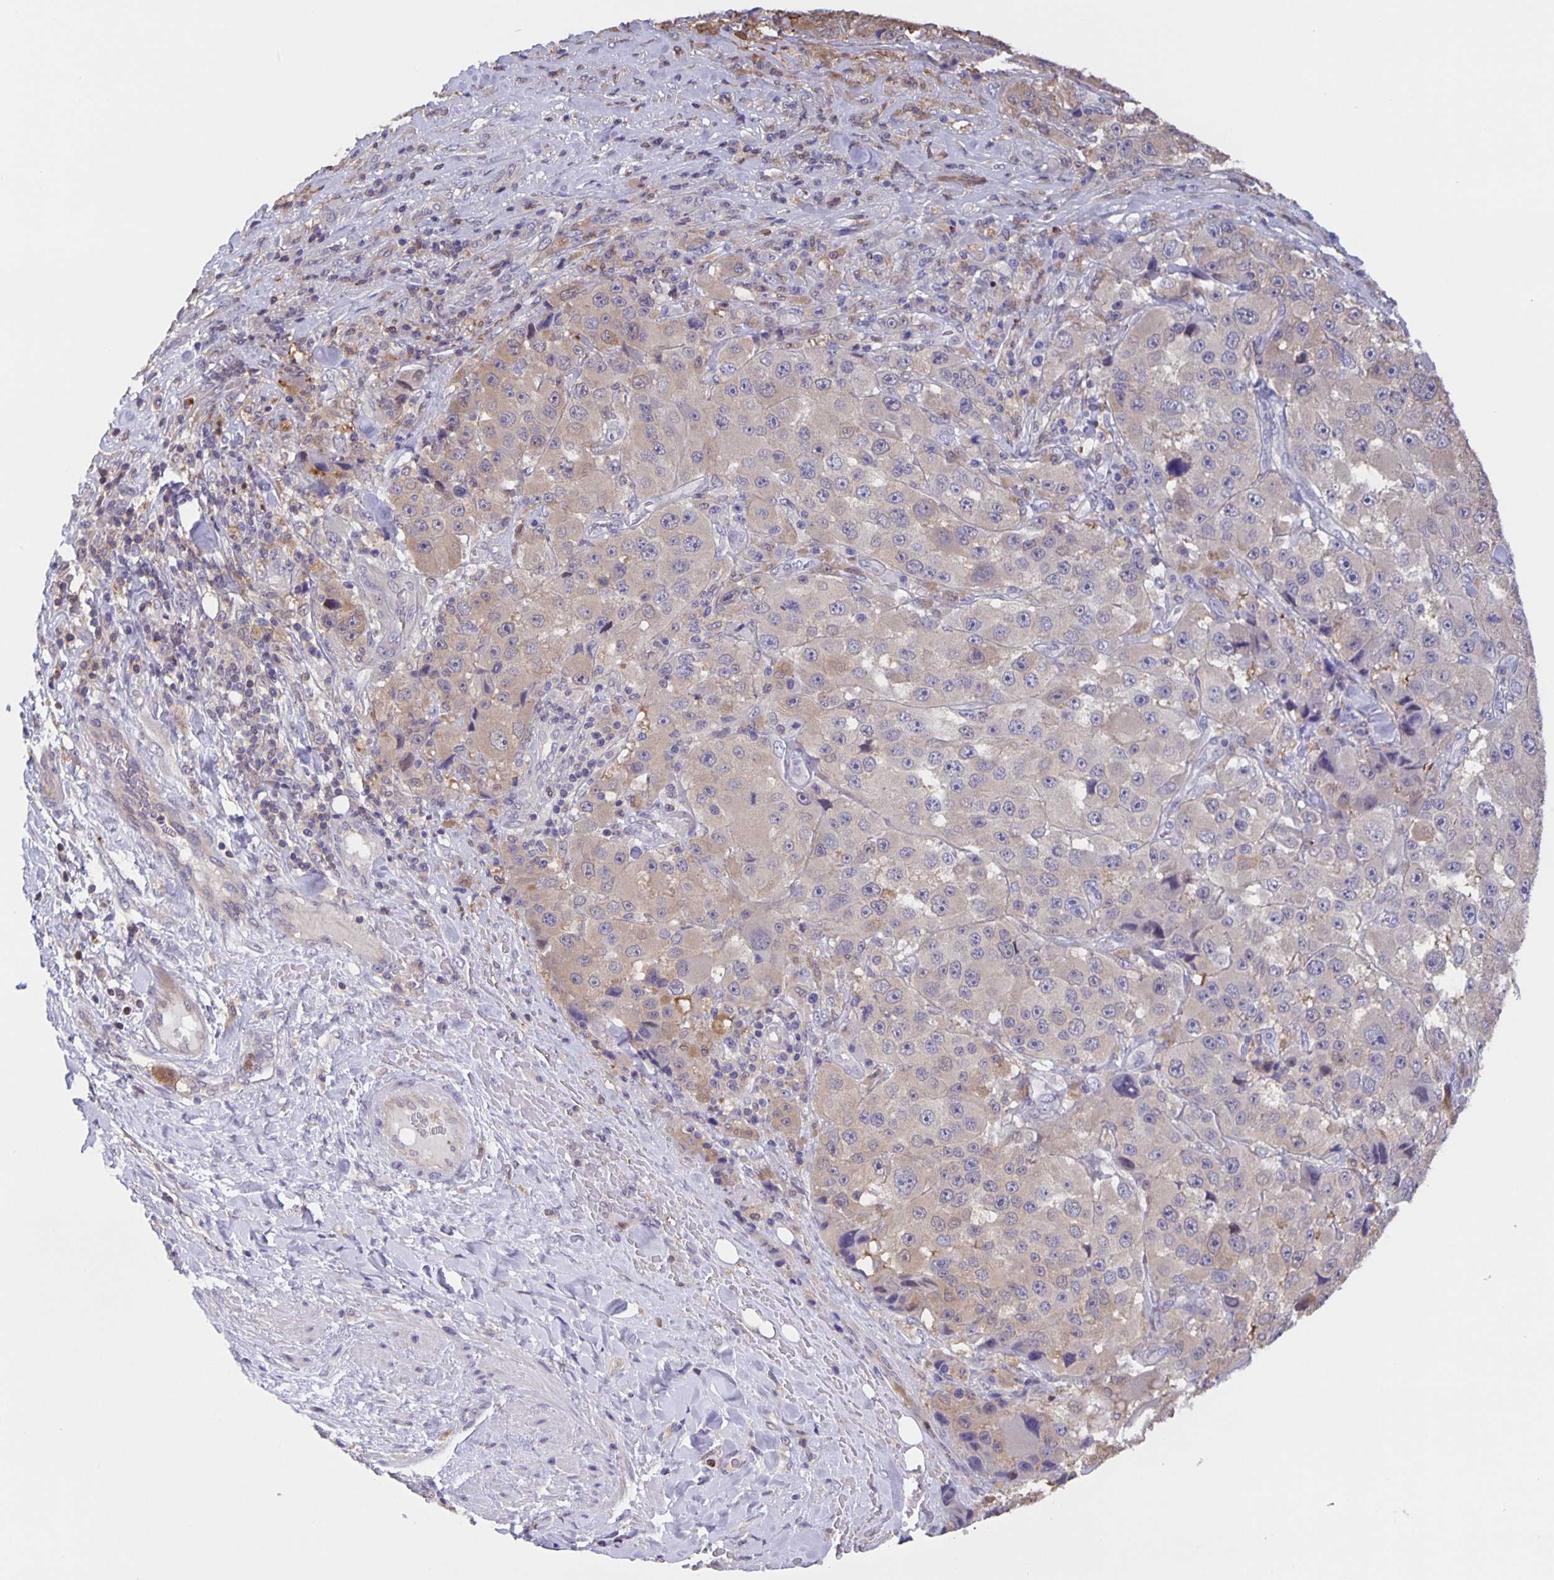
{"staining": {"intensity": "weak", "quantity": "<25%", "location": "cytoplasmic/membranous"}, "tissue": "melanoma", "cell_type": "Tumor cells", "image_type": "cancer", "snomed": [{"axis": "morphology", "description": "Malignant melanoma, Metastatic site"}, {"axis": "topography", "description": "Lymph node"}], "caption": "Immunohistochemistry of human melanoma reveals no expression in tumor cells.", "gene": "MARCHF6", "patient": {"sex": "male", "age": 62}}